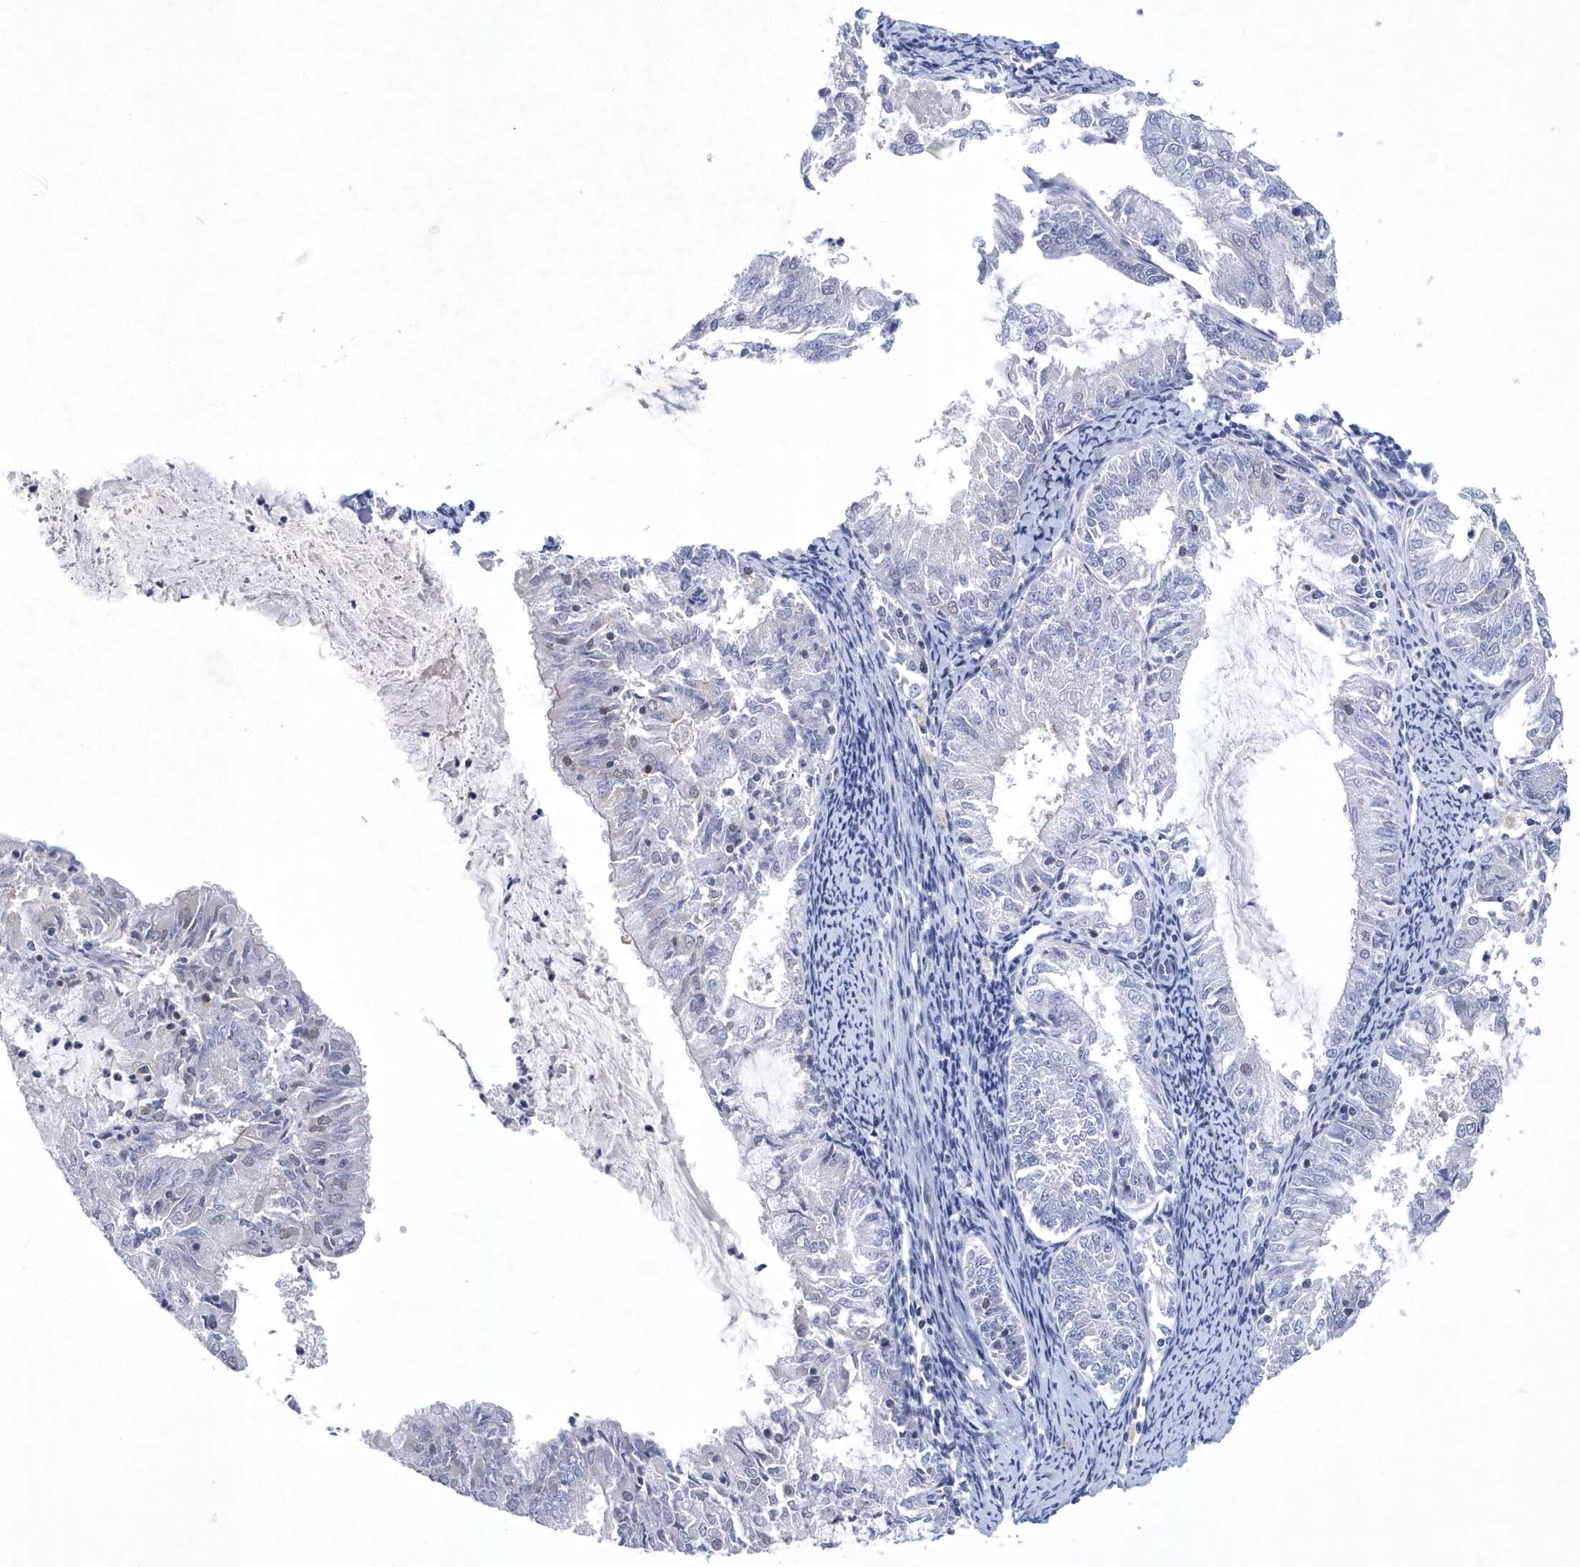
{"staining": {"intensity": "negative", "quantity": "none", "location": "none"}, "tissue": "endometrial cancer", "cell_type": "Tumor cells", "image_type": "cancer", "snomed": [{"axis": "morphology", "description": "Adenocarcinoma, NOS"}, {"axis": "topography", "description": "Endometrium"}], "caption": "High magnification brightfield microscopy of endometrial cancer (adenocarcinoma) stained with DAB (3,3'-diaminobenzidine) (brown) and counterstained with hematoxylin (blue): tumor cells show no significant positivity.", "gene": "SRGAP3", "patient": {"sex": "female", "age": 57}}